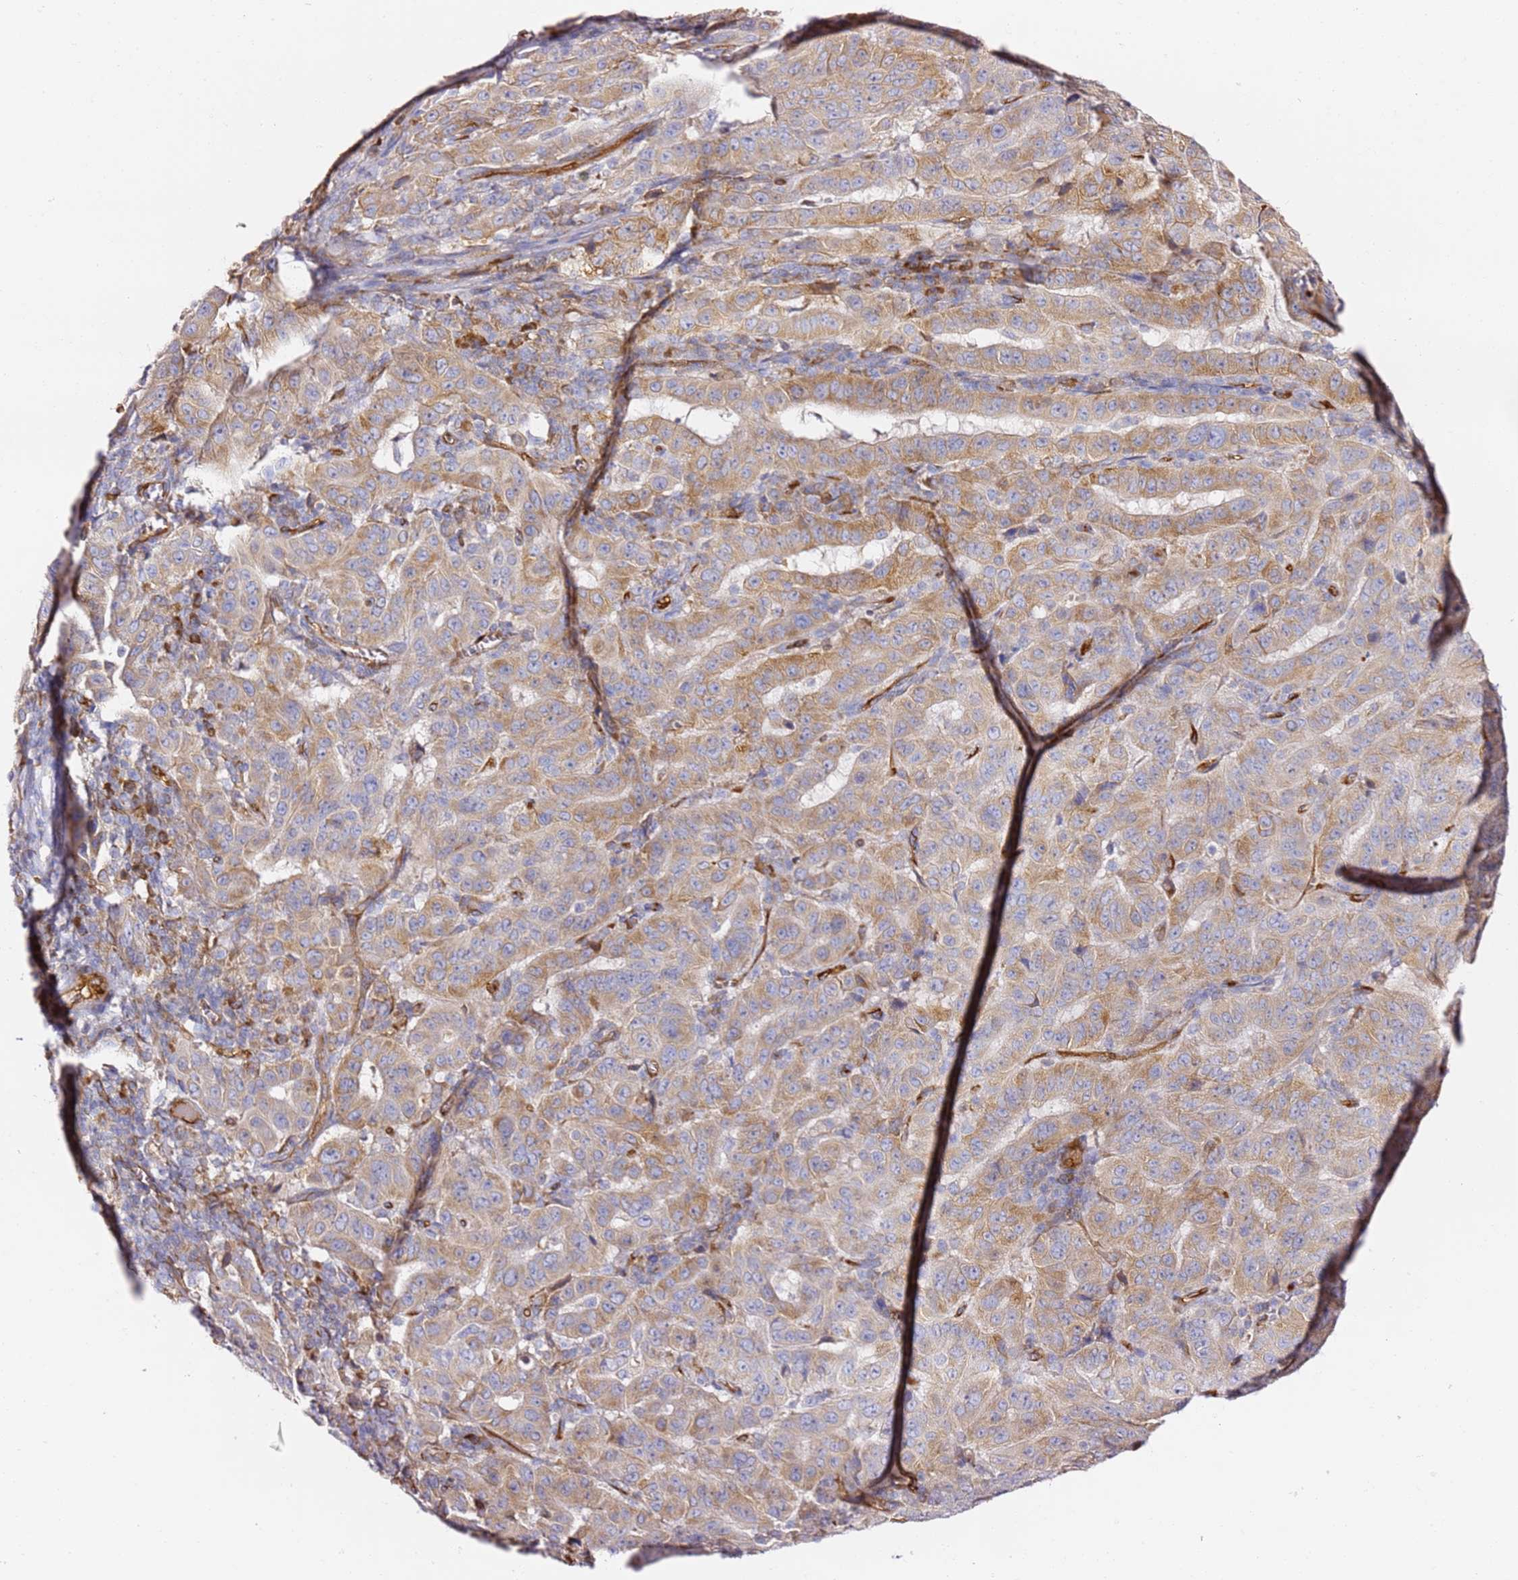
{"staining": {"intensity": "moderate", "quantity": ">75%", "location": "cytoplasmic/membranous"}, "tissue": "pancreatic cancer", "cell_type": "Tumor cells", "image_type": "cancer", "snomed": [{"axis": "morphology", "description": "Adenocarcinoma, NOS"}, {"axis": "topography", "description": "Pancreas"}], "caption": "The photomicrograph exhibits immunohistochemical staining of pancreatic adenocarcinoma. There is moderate cytoplasmic/membranous staining is identified in about >75% of tumor cells.", "gene": "KIF7", "patient": {"sex": "male", "age": 63}}